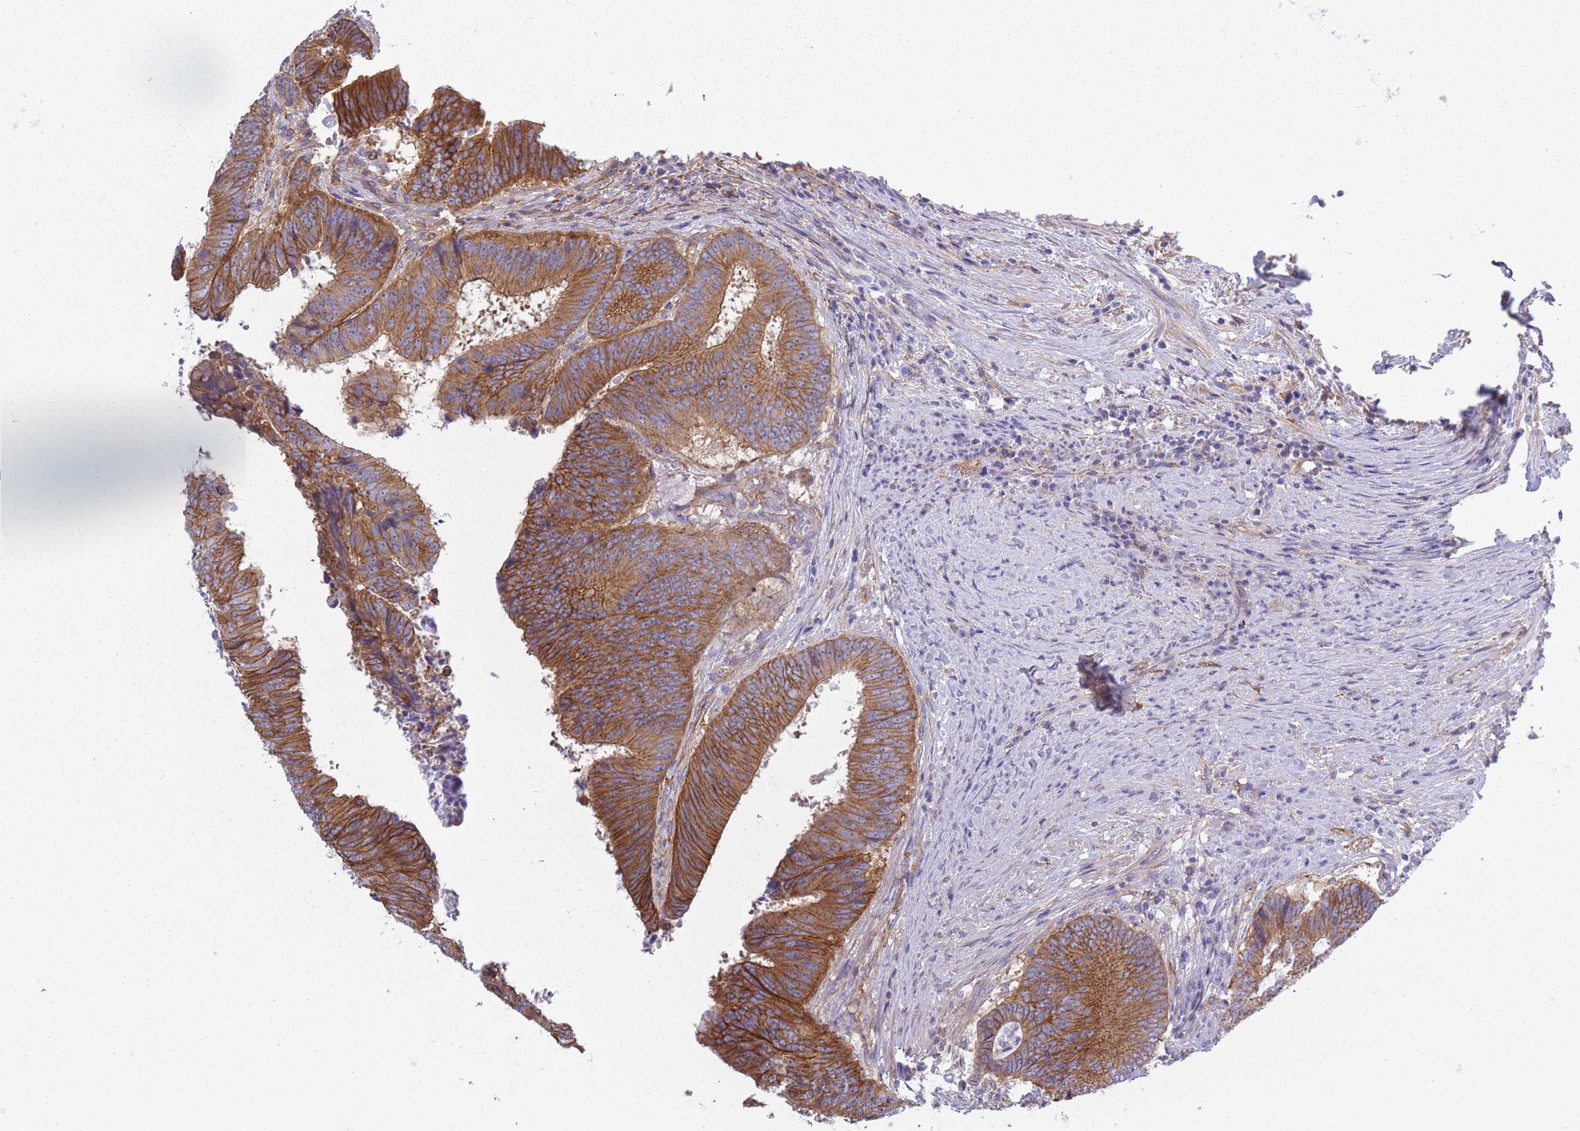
{"staining": {"intensity": "moderate", "quantity": ">75%", "location": "cytoplasmic/membranous"}, "tissue": "colorectal cancer", "cell_type": "Tumor cells", "image_type": "cancer", "snomed": [{"axis": "morphology", "description": "Adenocarcinoma, NOS"}, {"axis": "topography", "description": "Rectum"}], "caption": "Colorectal adenocarcinoma stained with a protein marker demonstrates moderate staining in tumor cells.", "gene": "ADD1", "patient": {"sex": "male", "age": 72}}